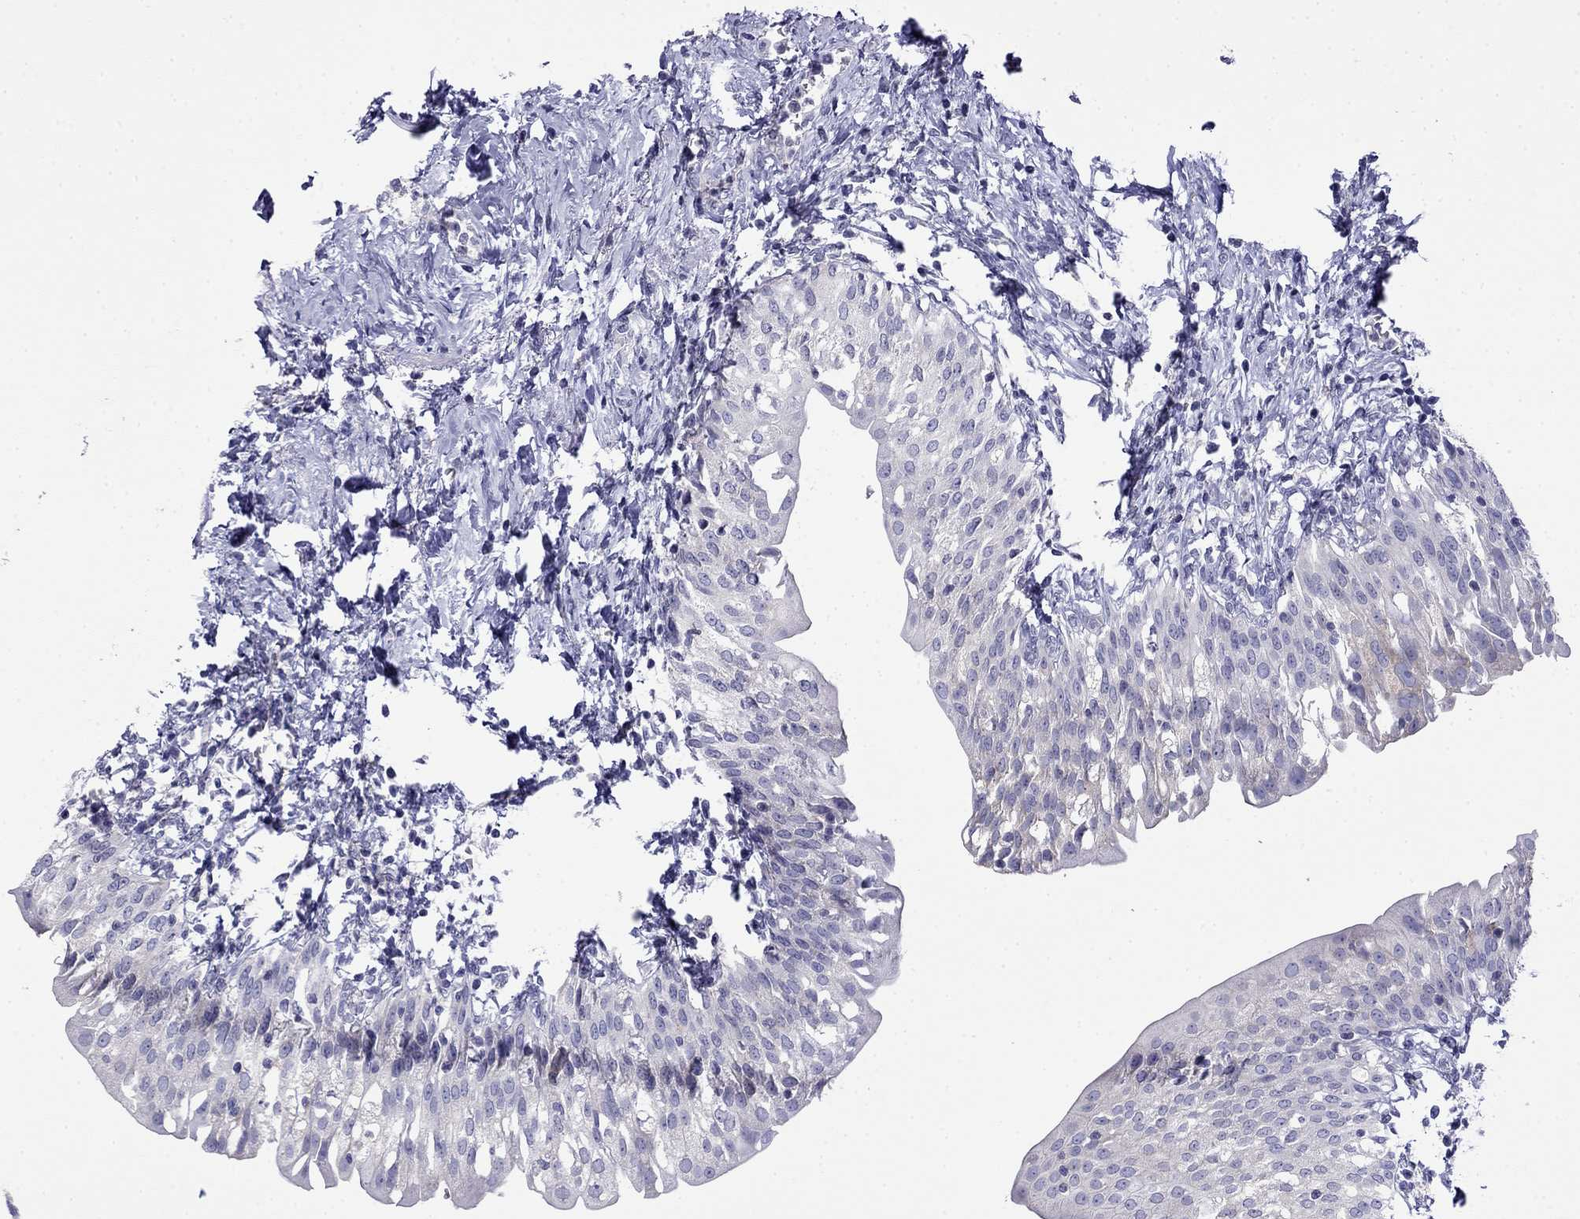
{"staining": {"intensity": "negative", "quantity": "none", "location": "none"}, "tissue": "urinary bladder", "cell_type": "Urothelial cells", "image_type": "normal", "snomed": [{"axis": "morphology", "description": "Normal tissue, NOS"}, {"axis": "topography", "description": "Urinary bladder"}], "caption": "Micrograph shows no significant protein staining in urothelial cells of unremarkable urinary bladder. (Brightfield microscopy of DAB (3,3'-diaminobenzidine) immunohistochemistry (IHC) at high magnification).", "gene": "PRR18", "patient": {"sex": "male", "age": 76}}